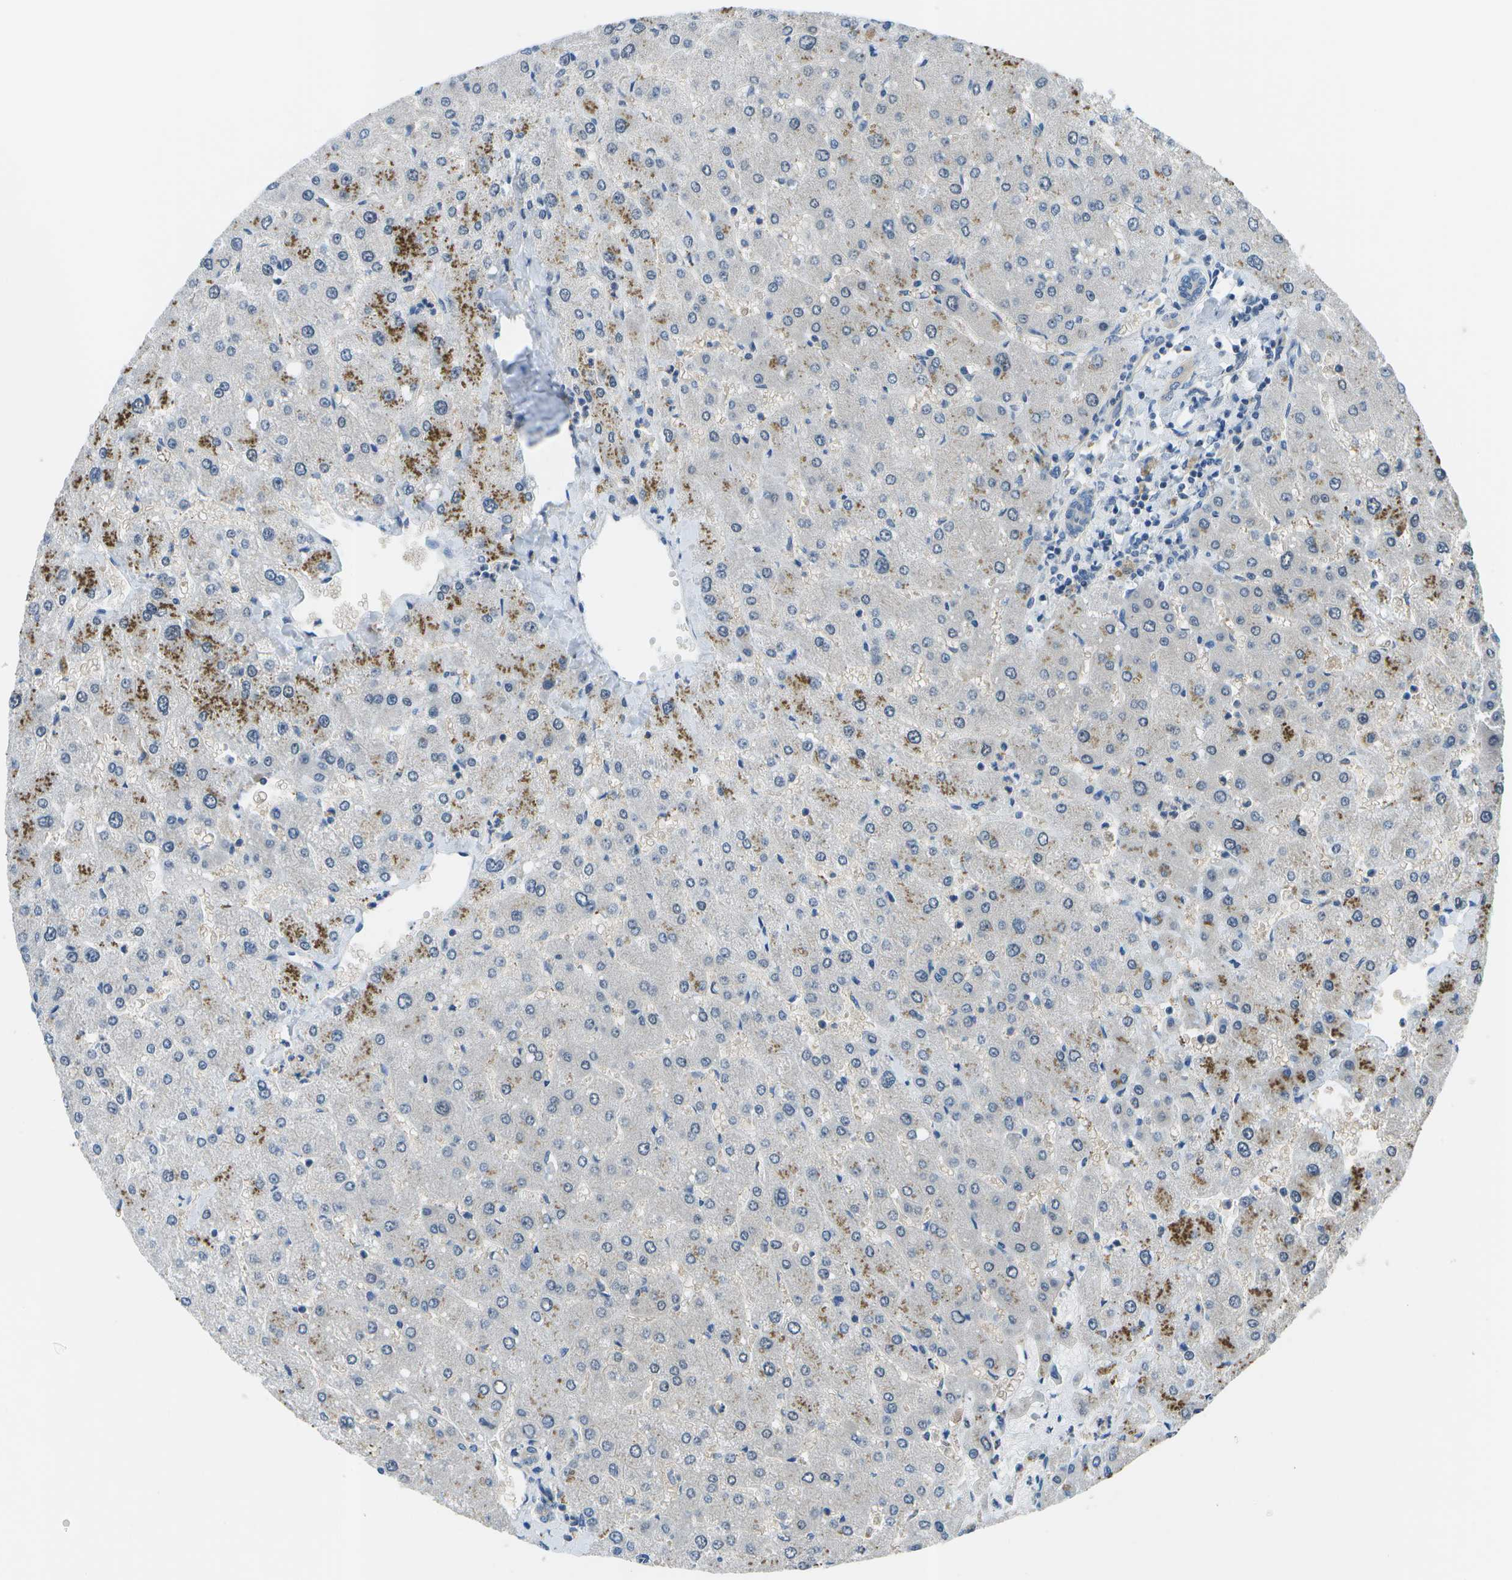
{"staining": {"intensity": "negative", "quantity": "none", "location": "none"}, "tissue": "liver", "cell_type": "Cholangiocytes", "image_type": "normal", "snomed": [{"axis": "morphology", "description": "Normal tissue, NOS"}, {"axis": "topography", "description": "Liver"}], "caption": "Cholangiocytes are negative for protein expression in normal human liver.", "gene": "ENPP5", "patient": {"sex": "male", "age": 55}}